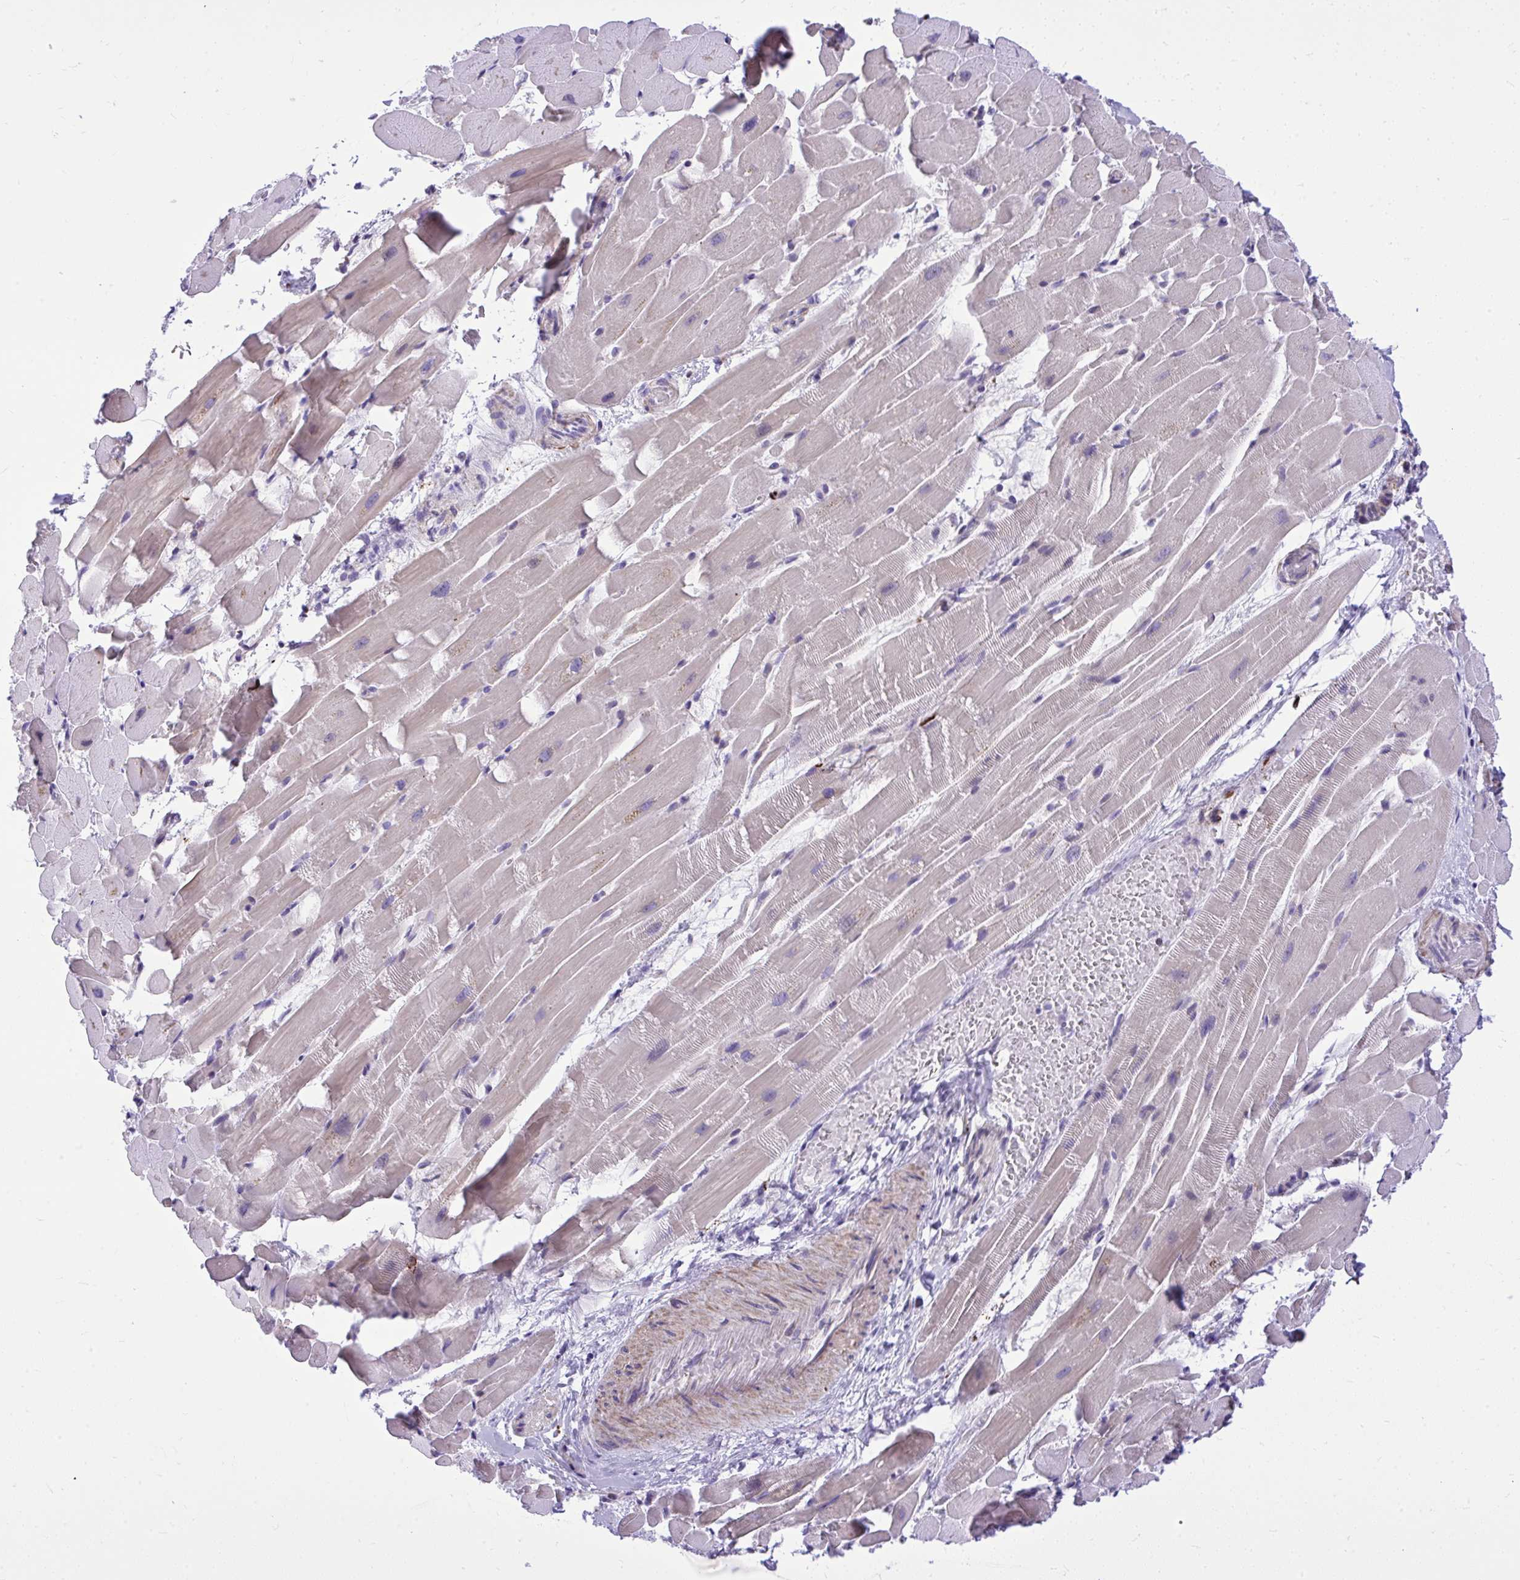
{"staining": {"intensity": "negative", "quantity": "none", "location": "none"}, "tissue": "heart muscle", "cell_type": "Cardiomyocytes", "image_type": "normal", "snomed": [{"axis": "morphology", "description": "Normal tissue, NOS"}, {"axis": "topography", "description": "Heart"}], "caption": "Immunohistochemical staining of benign heart muscle demonstrates no significant expression in cardiomyocytes.", "gene": "GRK4", "patient": {"sex": "male", "age": 37}}